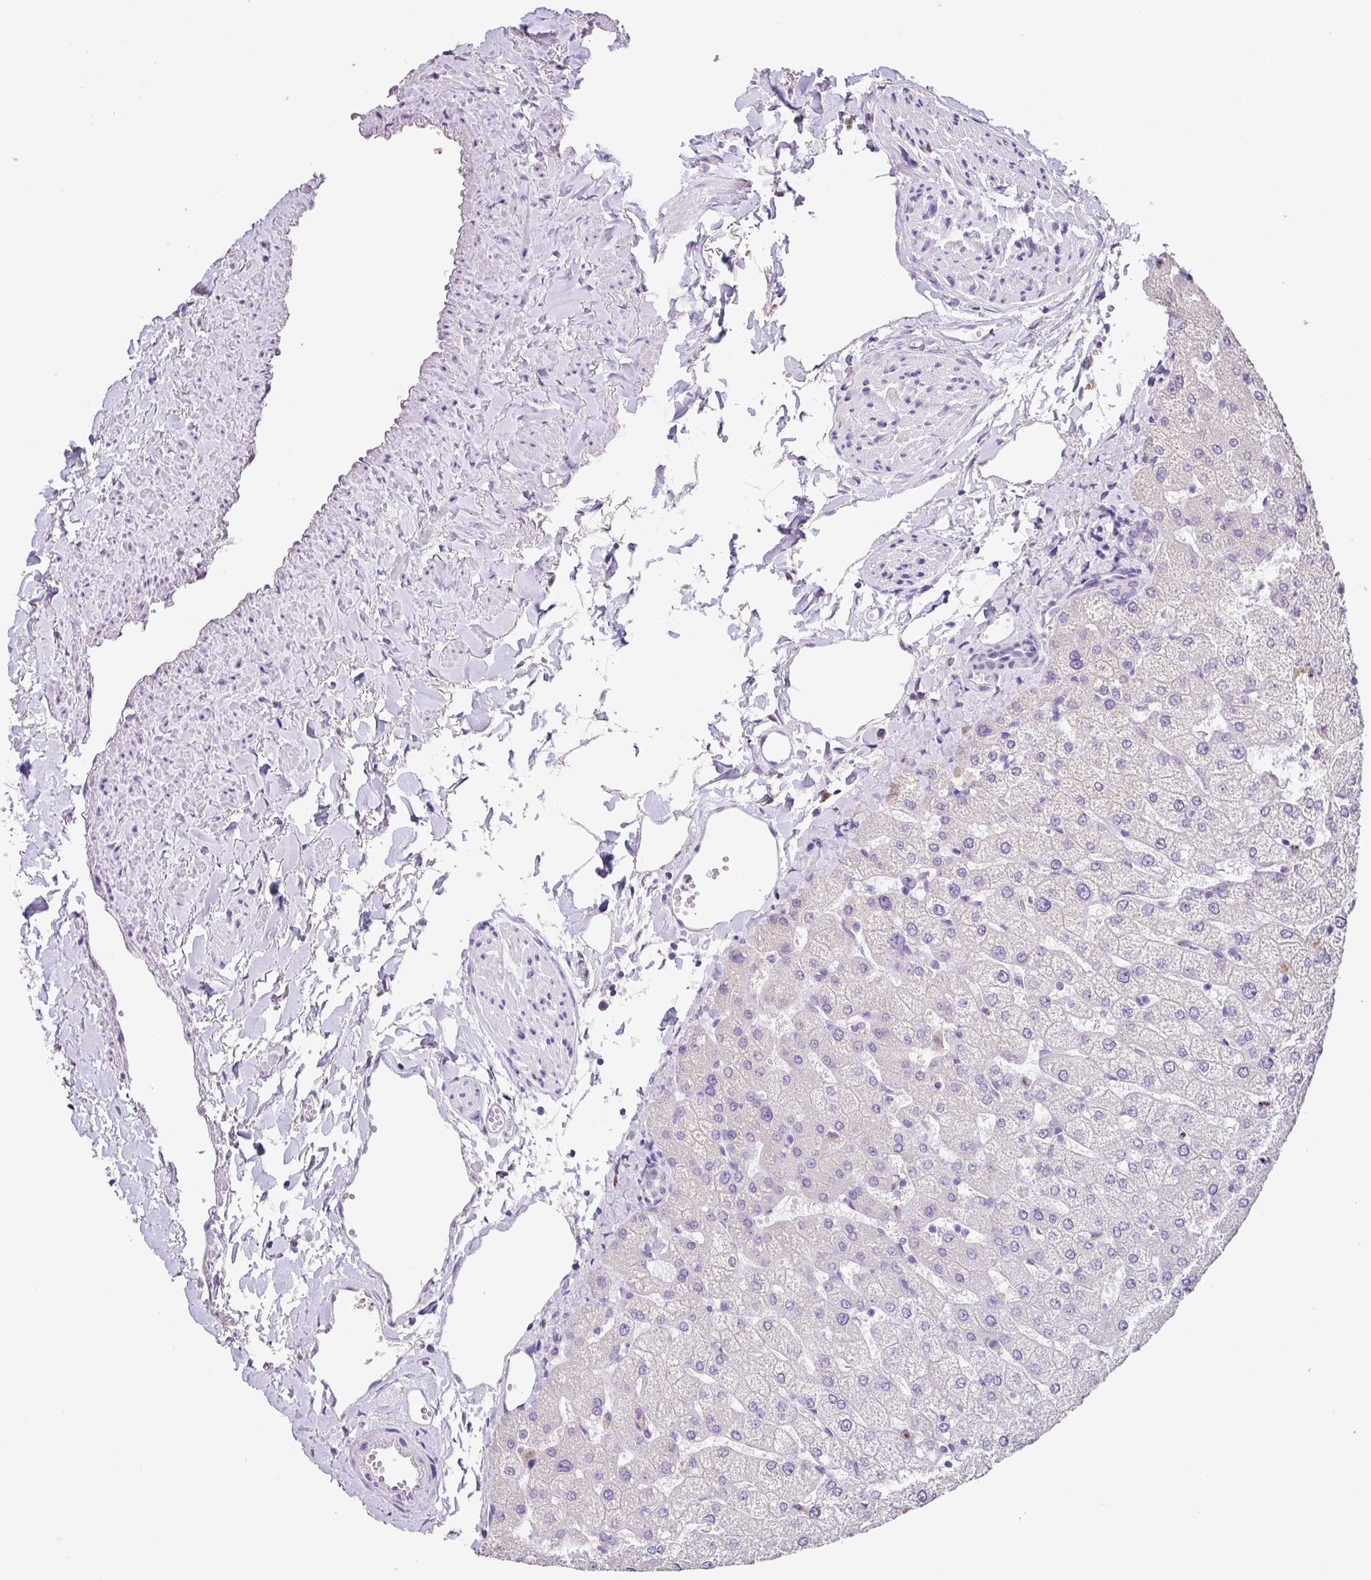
{"staining": {"intensity": "negative", "quantity": "none", "location": "none"}, "tissue": "liver", "cell_type": "Cholangiocytes", "image_type": "normal", "snomed": [{"axis": "morphology", "description": "Normal tissue, NOS"}, {"axis": "topography", "description": "Liver"}], "caption": "This micrograph is of unremarkable liver stained with IHC to label a protein in brown with the nuclei are counter-stained blue. There is no staining in cholangiocytes.", "gene": "ZG16", "patient": {"sex": "female", "age": 54}}